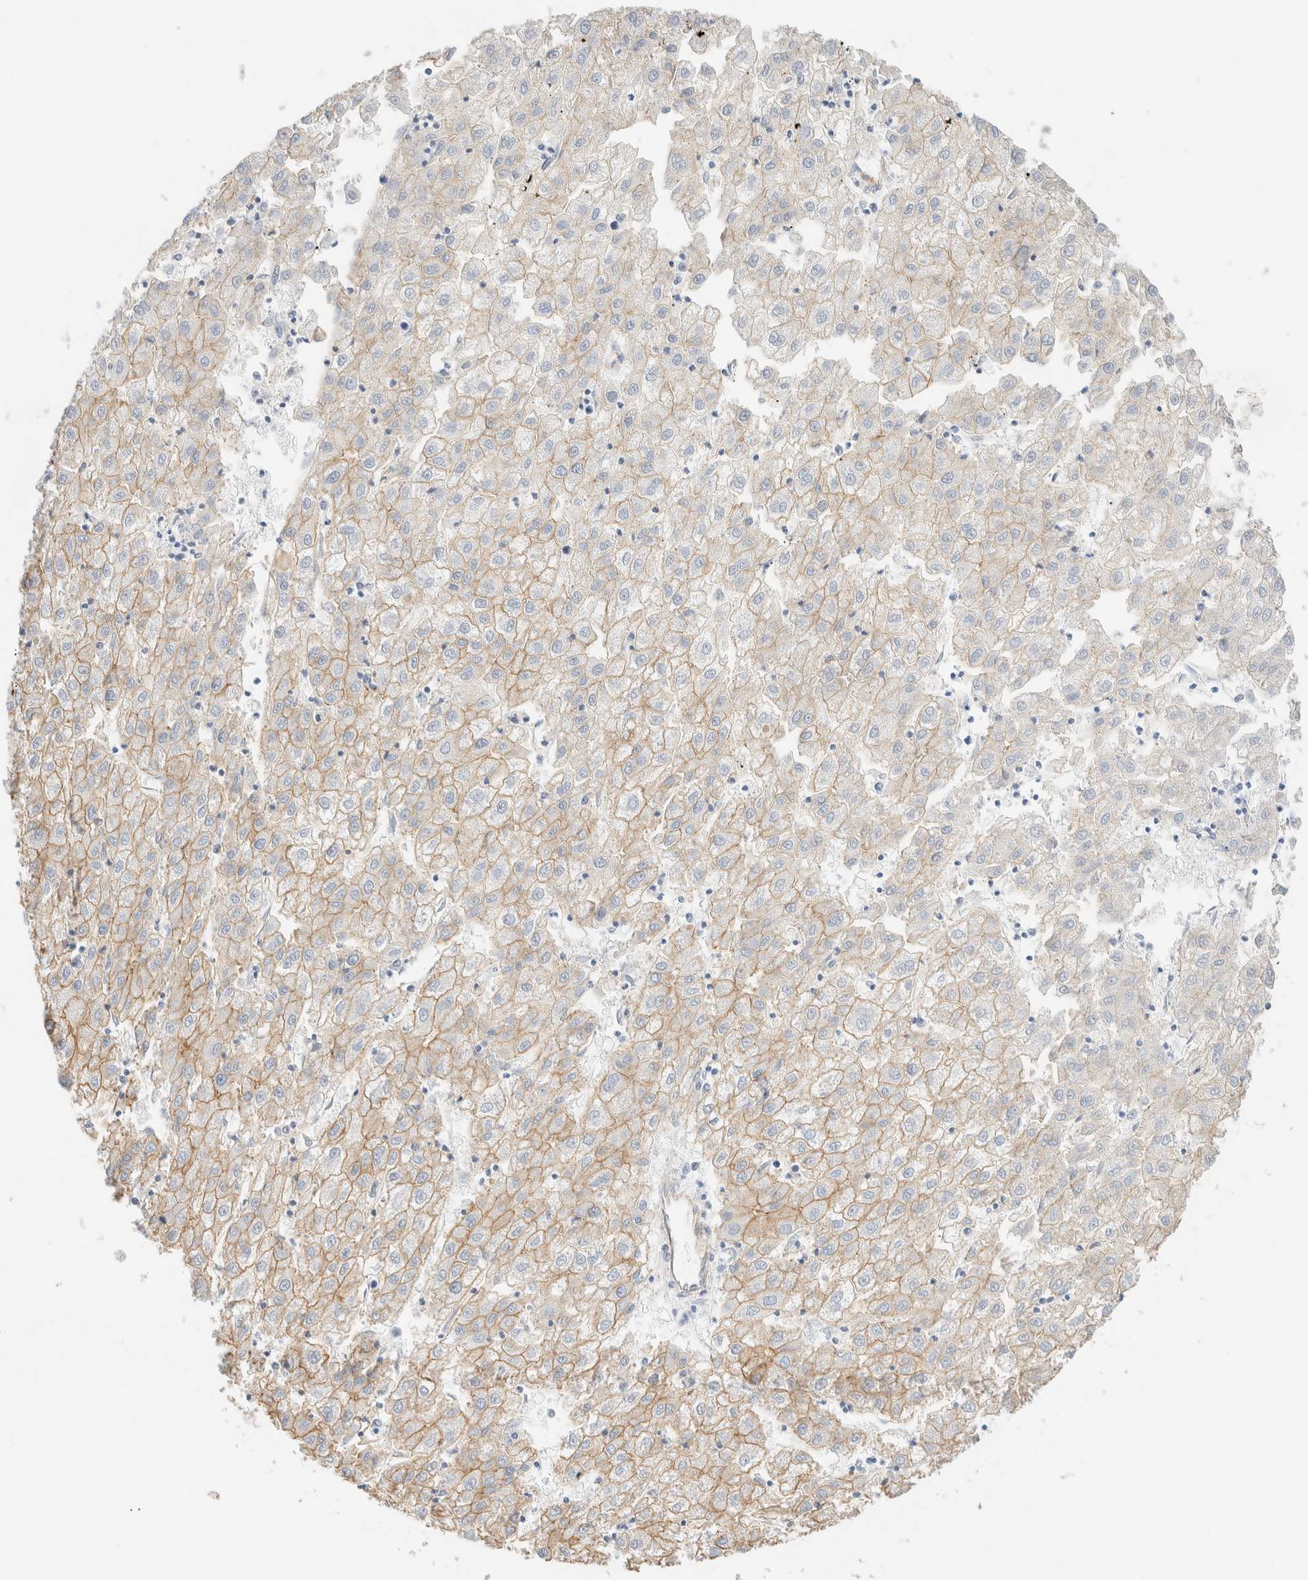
{"staining": {"intensity": "weak", "quantity": ">75%", "location": "cytoplasmic/membranous"}, "tissue": "liver cancer", "cell_type": "Tumor cells", "image_type": "cancer", "snomed": [{"axis": "morphology", "description": "Carcinoma, Hepatocellular, NOS"}, {"axis": "topography", "description": "Liver"}], "caption": "Protein staining reveals weak cytoplasmic/membranous positivity in approximately >75% of tumor cells in liver cancer (hepatocellular carcinoma).", "gene": "CYB5R4", "patient": {"sex": "male", "age": 72}}